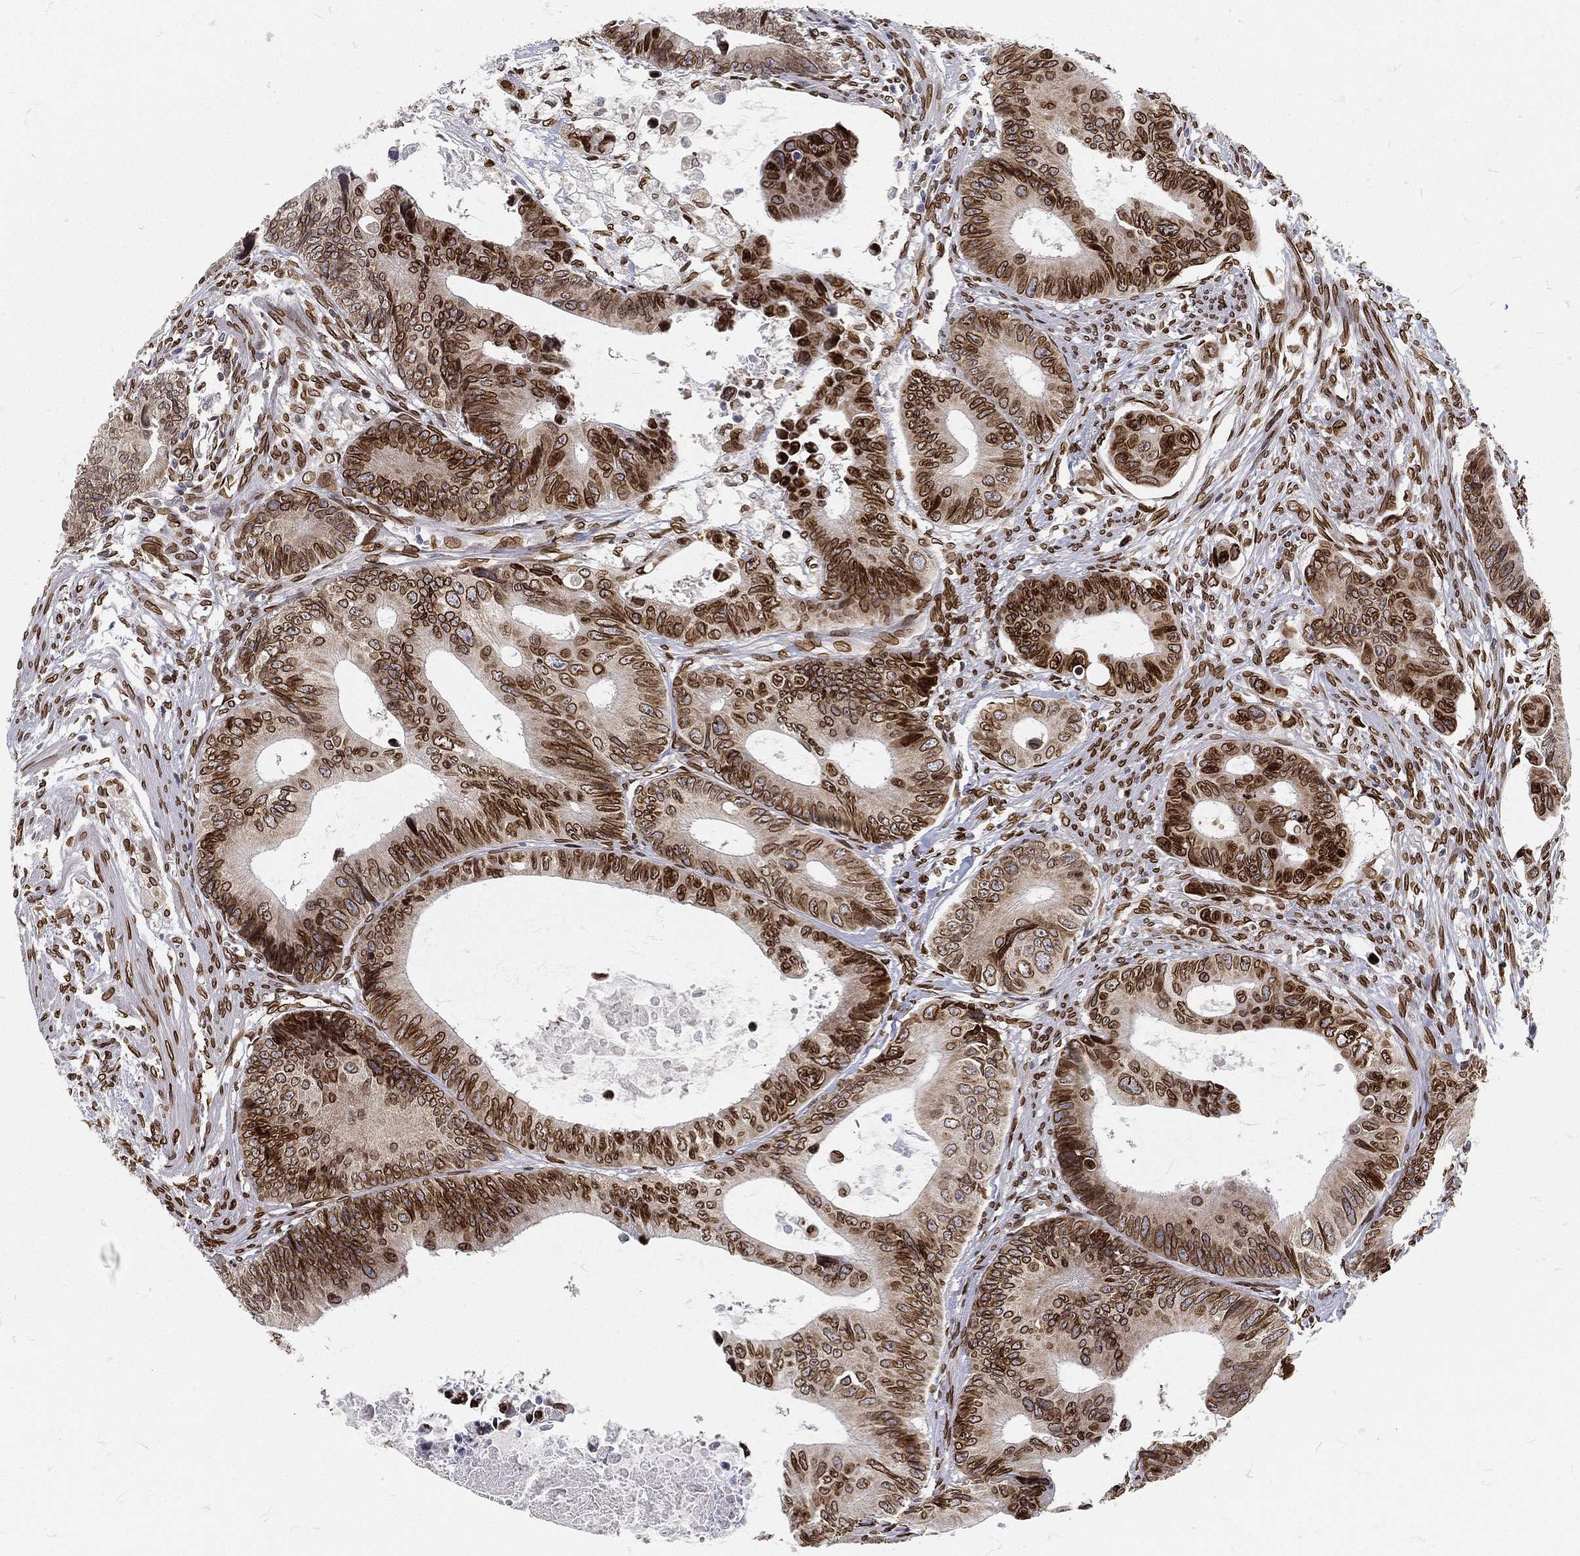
{"staining": {"intensity": "strong", "quantity": "25%-75%", "location": "cytoplasmic/membranous,nuclear"}, "tissue": "colorectal cancer", "cell_type": "Tumor cells", "image_type": "cancer", "snomed": [{"axis": "morphology", "description": "Adenocarcinoma, NOS"}, {"axis": "topography", "description": "Colon"}], "caption": "DAB immunohistochemical staining of adenocarcinoma (colorectal) displays strong cytoplasmic/membranous and nuclear protein positivity in approximately 25%-75% of tumor cells.", "gene": "PALB2", "patient": {"sex": "female", "age": 87}}